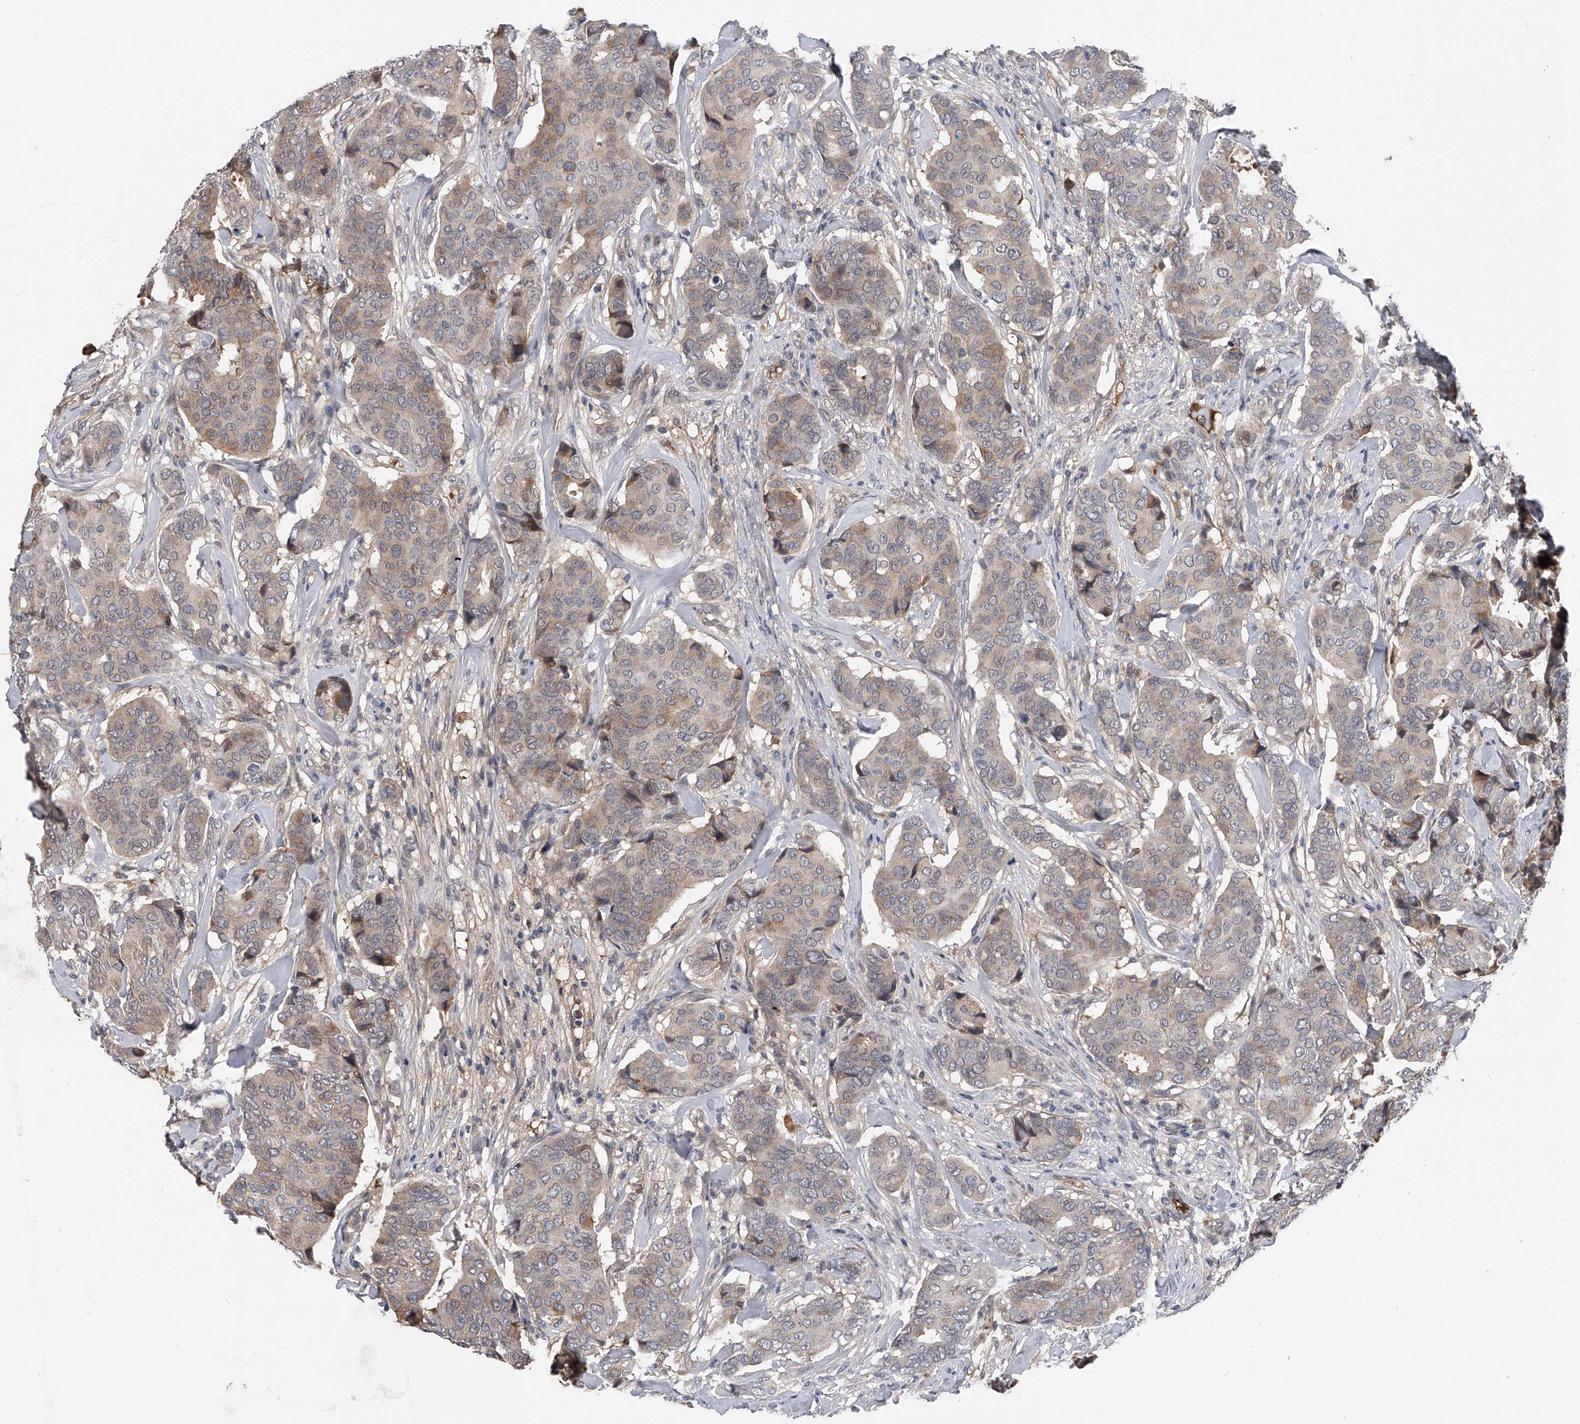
{"staining": {"intensity": "moderate", "quantity": "25%-75%", "location": "cytoplasmic/membranous"}, "tissue": "breast cancer", "cell_type": "Tumor cells", "image_type": "cancer", "snomed": [{"axis": "morphology", "description": "Duct carcinoma"}, {"axis": "topography", "description": "Breast"}], "caption": "Immunohistochemistry histopathology image of neoplastic tissue: human breast cancer stained using IHC exhibits medium levels of moderate protein expression localized specifically in the cytoplasmic/membranous of tumor cells, appearing as a cytoplasmic/membranous brown color.", "gene": "ZNF25", "patient": {"sex": "female", "age": 75}}